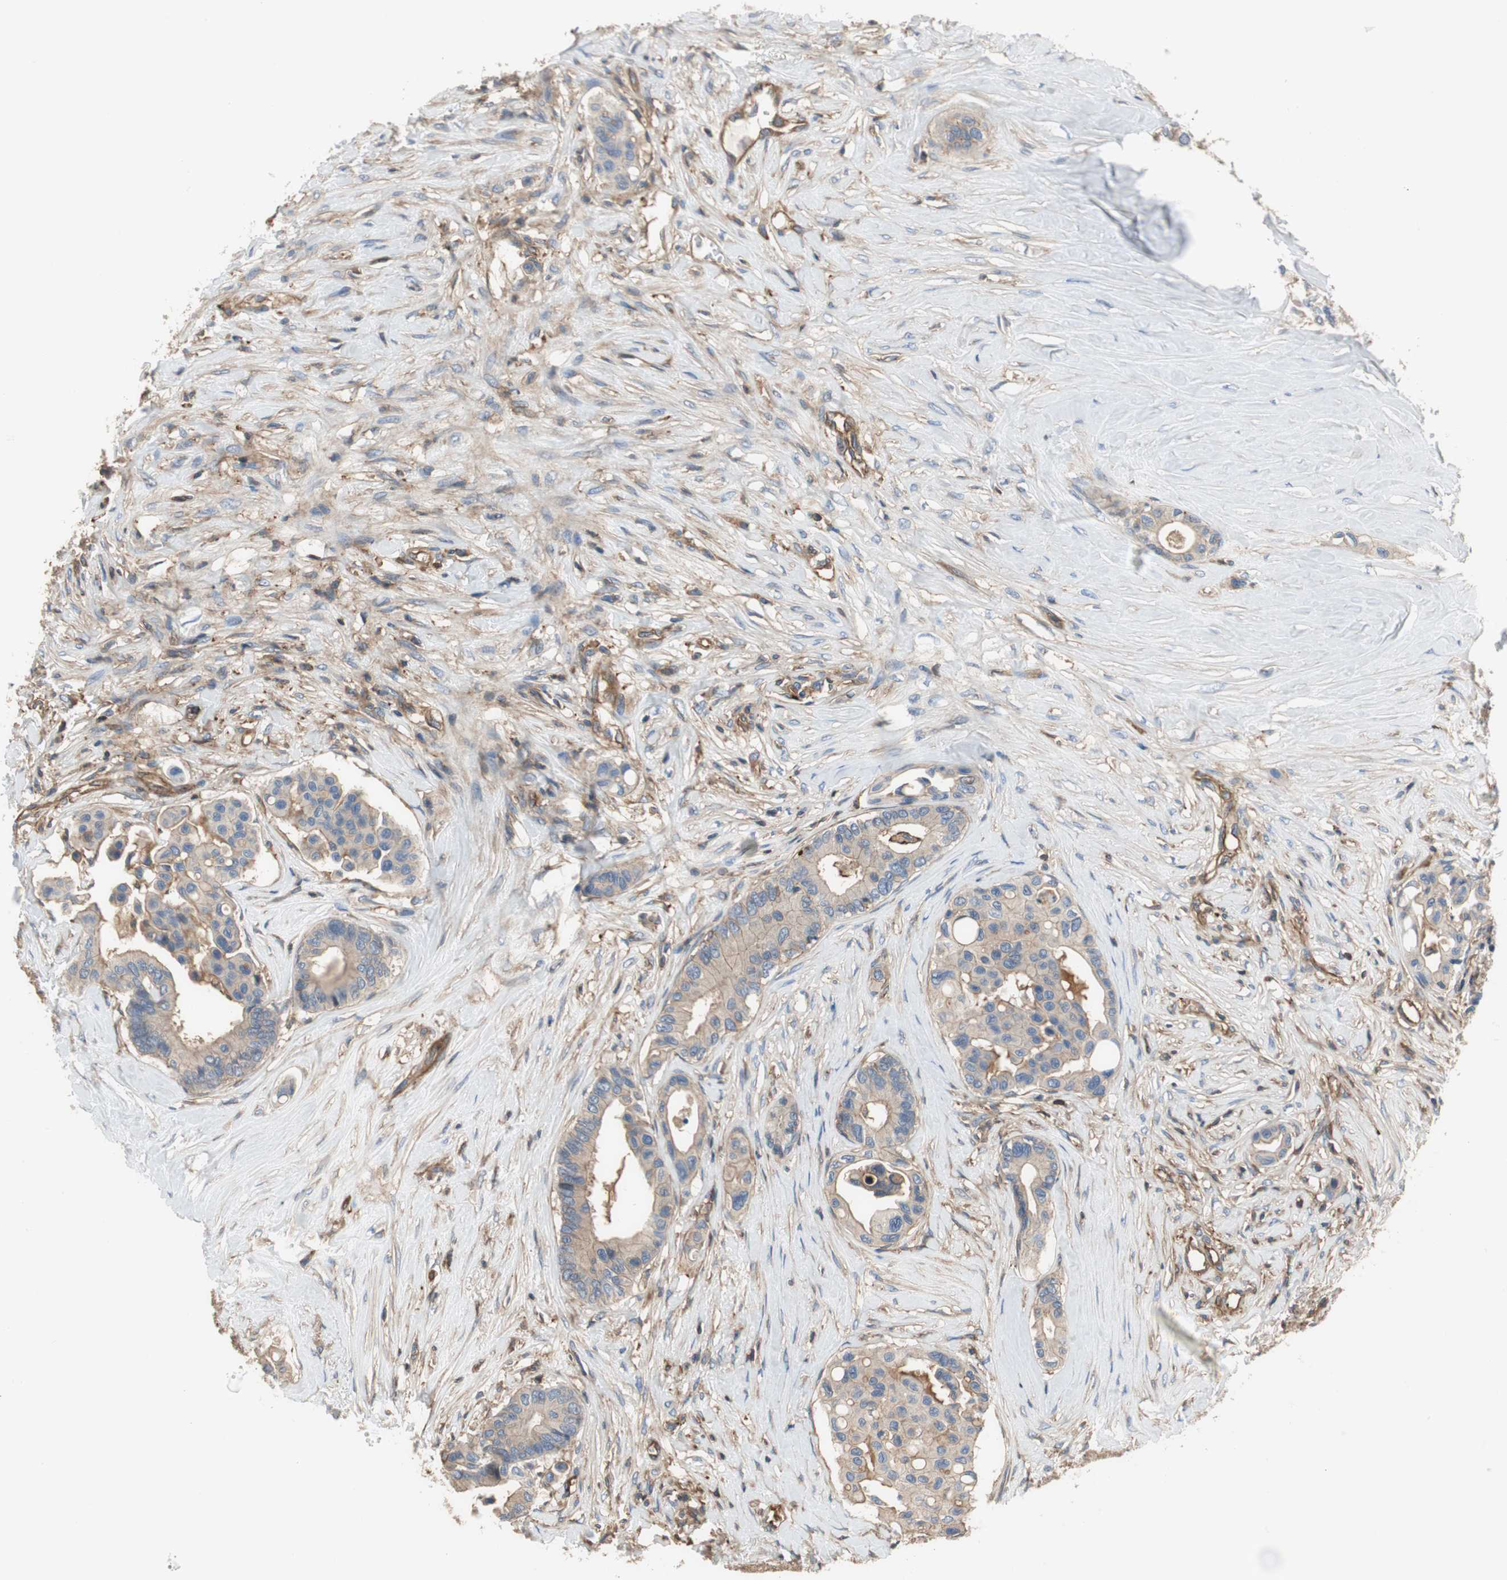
{"staining": {"intensity": "weak", "quantity": "25%-75%", "location": "cytoplasmic/membranous"}, "tissue": "colorectal cancer", "cell_type": "Tumor cells", "image_type": "cancer", "snomed": [{"axis": "morphology", "description": "Normal tissue, NOS"}, {"axis": "morphology", "description": "Adenocarcinoma, NOS"}, {"axis": "topography", "description": "Colon"}], "caption": "Colorectal cancer was stained to show a protein in brown. There is low levels of weak cytoplasmic/membranous positivity in about 25%-75% of tumor cells.", "gene": "IL1RL1", "patient": {"sex": "male", "age": 82}}